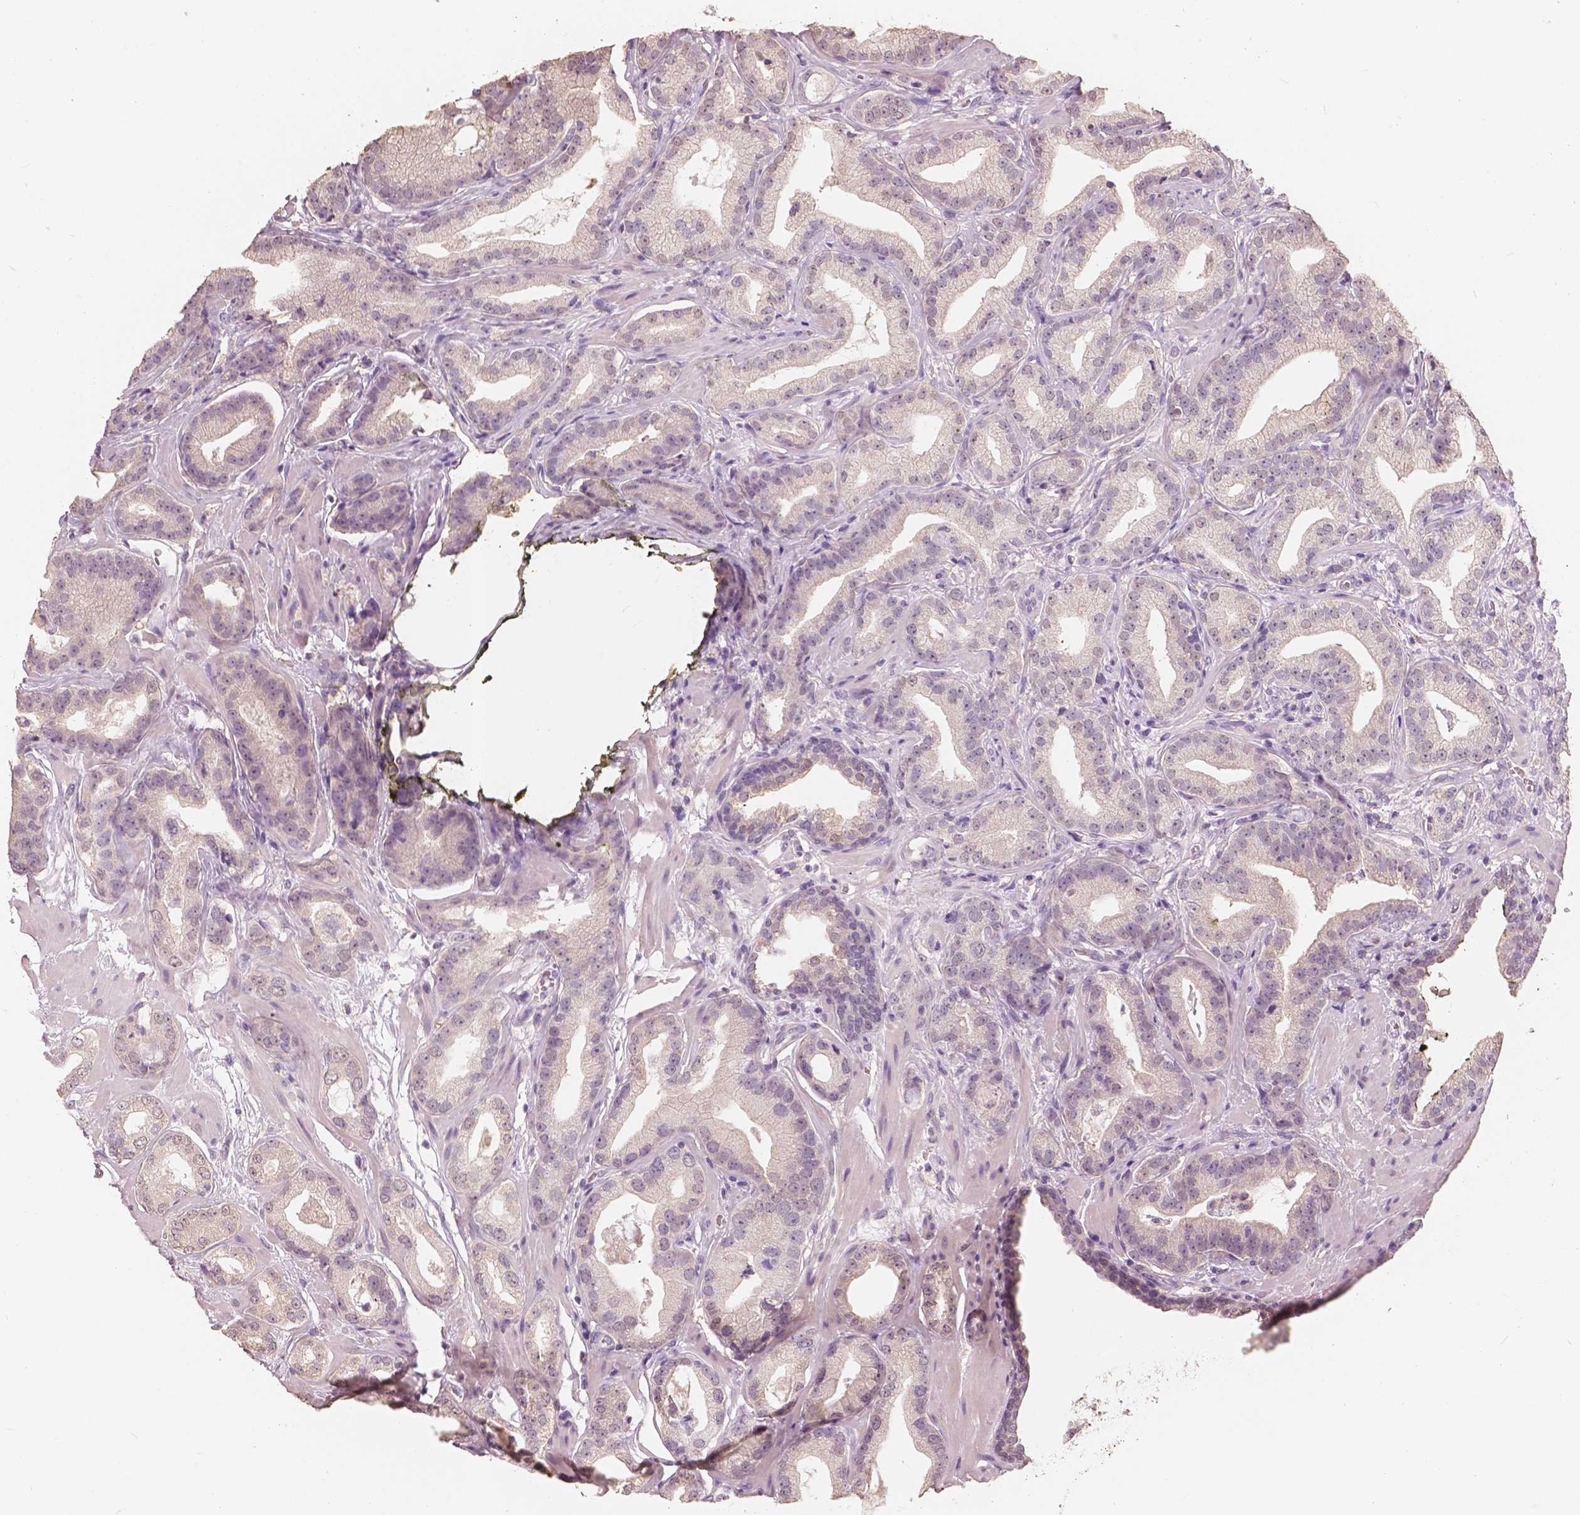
{"staining": {"intensity": "negative", "quantity": "none", "location": "none"}, "tissue": "prostate cancer", "cell_type": "Tumor cells", "image_type": "cancer", "snomed": [{"axis": "morphology", "description": "Adenocarcinoma, Low grade"}, {"axis": "topography", "description": "Prostate"}], "caption": "Protein analysis of adenocarcinoma (low-grade) (prostate) reveals no significant positivity in tumor cells.", "gene": "SAT2", "patient": {"sex": "male", "age": 62}}